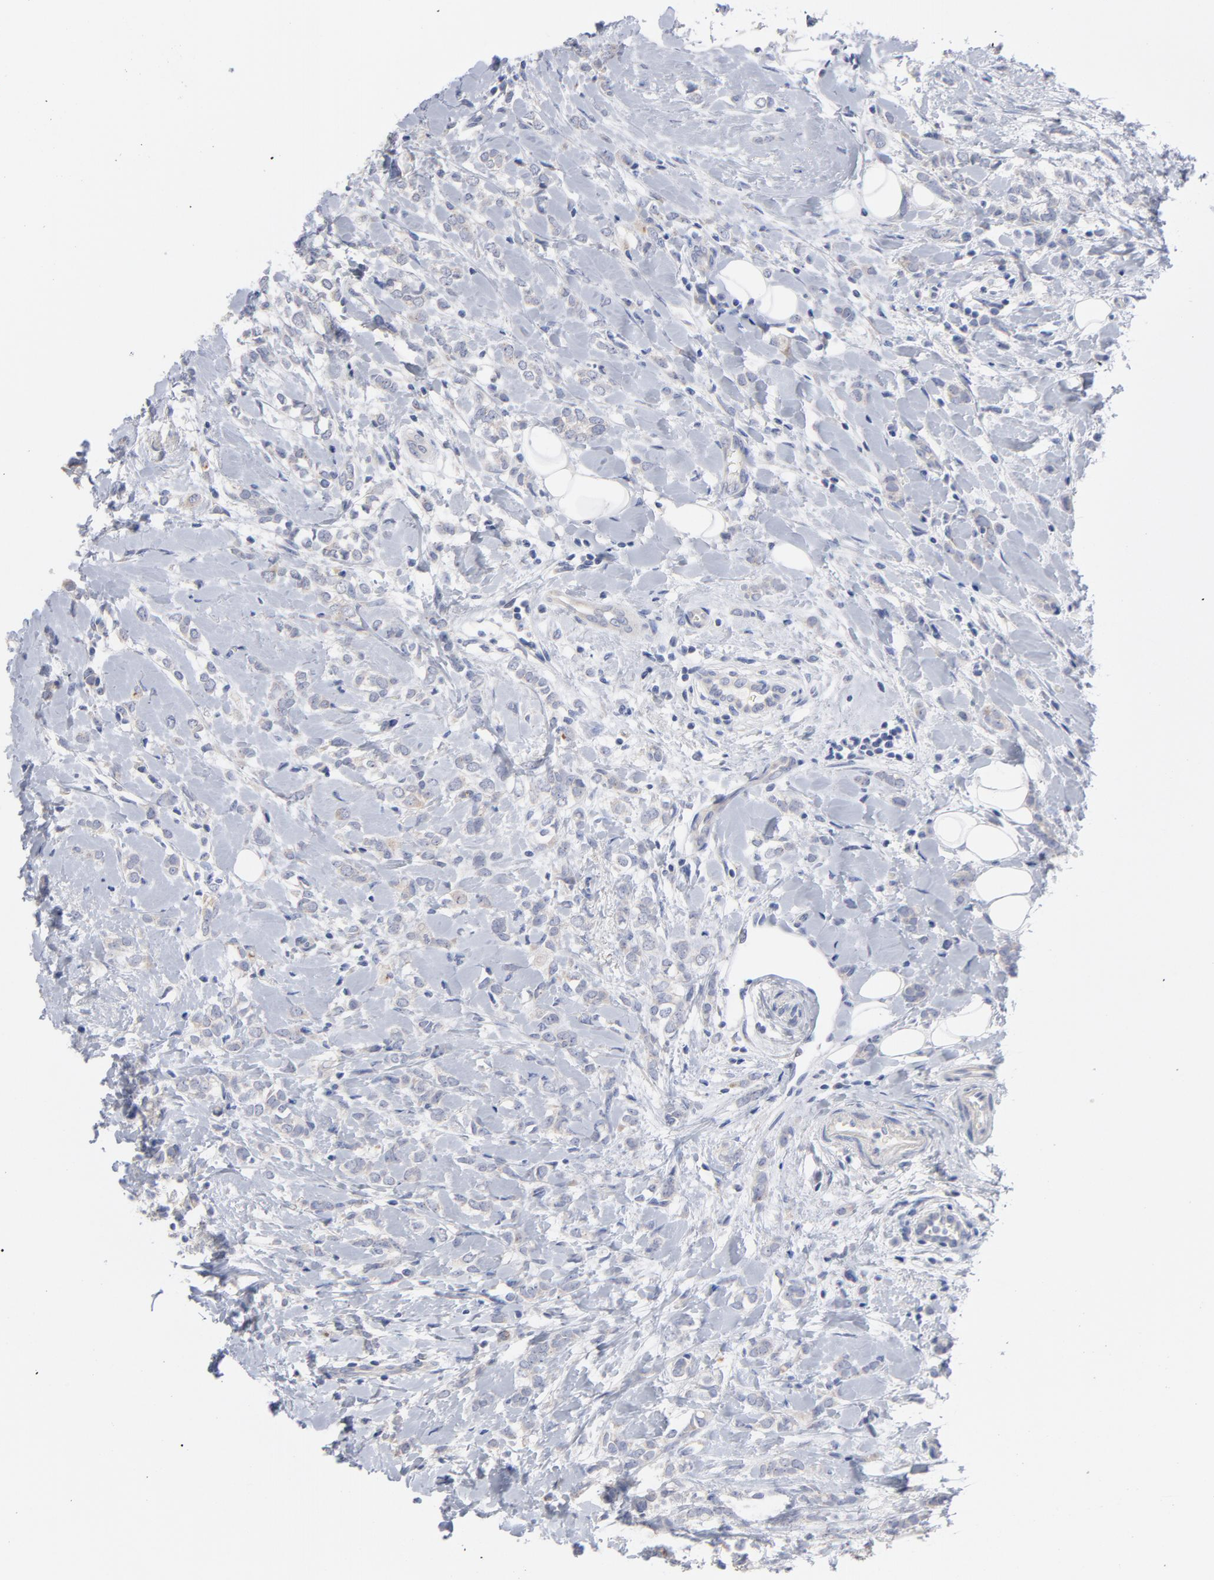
{"staining": {"intensity": "weak", "quantity": "25%-75%", "location": "cytoplasmic/membranous"}, "tissue": "breast cancer", "cell_type": "Tumor cells", "image_type": "cancer", "snomed": [{"axis": "morphology", "description": "Normal tissue, NOS"}, {"axis": "morphology", "description": "Lobular carcinoma"}, {"axis": "topography", "description": "Breast"}], "caption": "Lobular carcinoma (breast) was stained to show a protein in brown. There is low levels of weak cytoplasmic/membranous staining in about 25%-75% of tumor cells. (DAB = brown stain, brightfield microscopy at high magnification).", "gene": "CPE", "patient": {"sex": "female", "age": 47}}